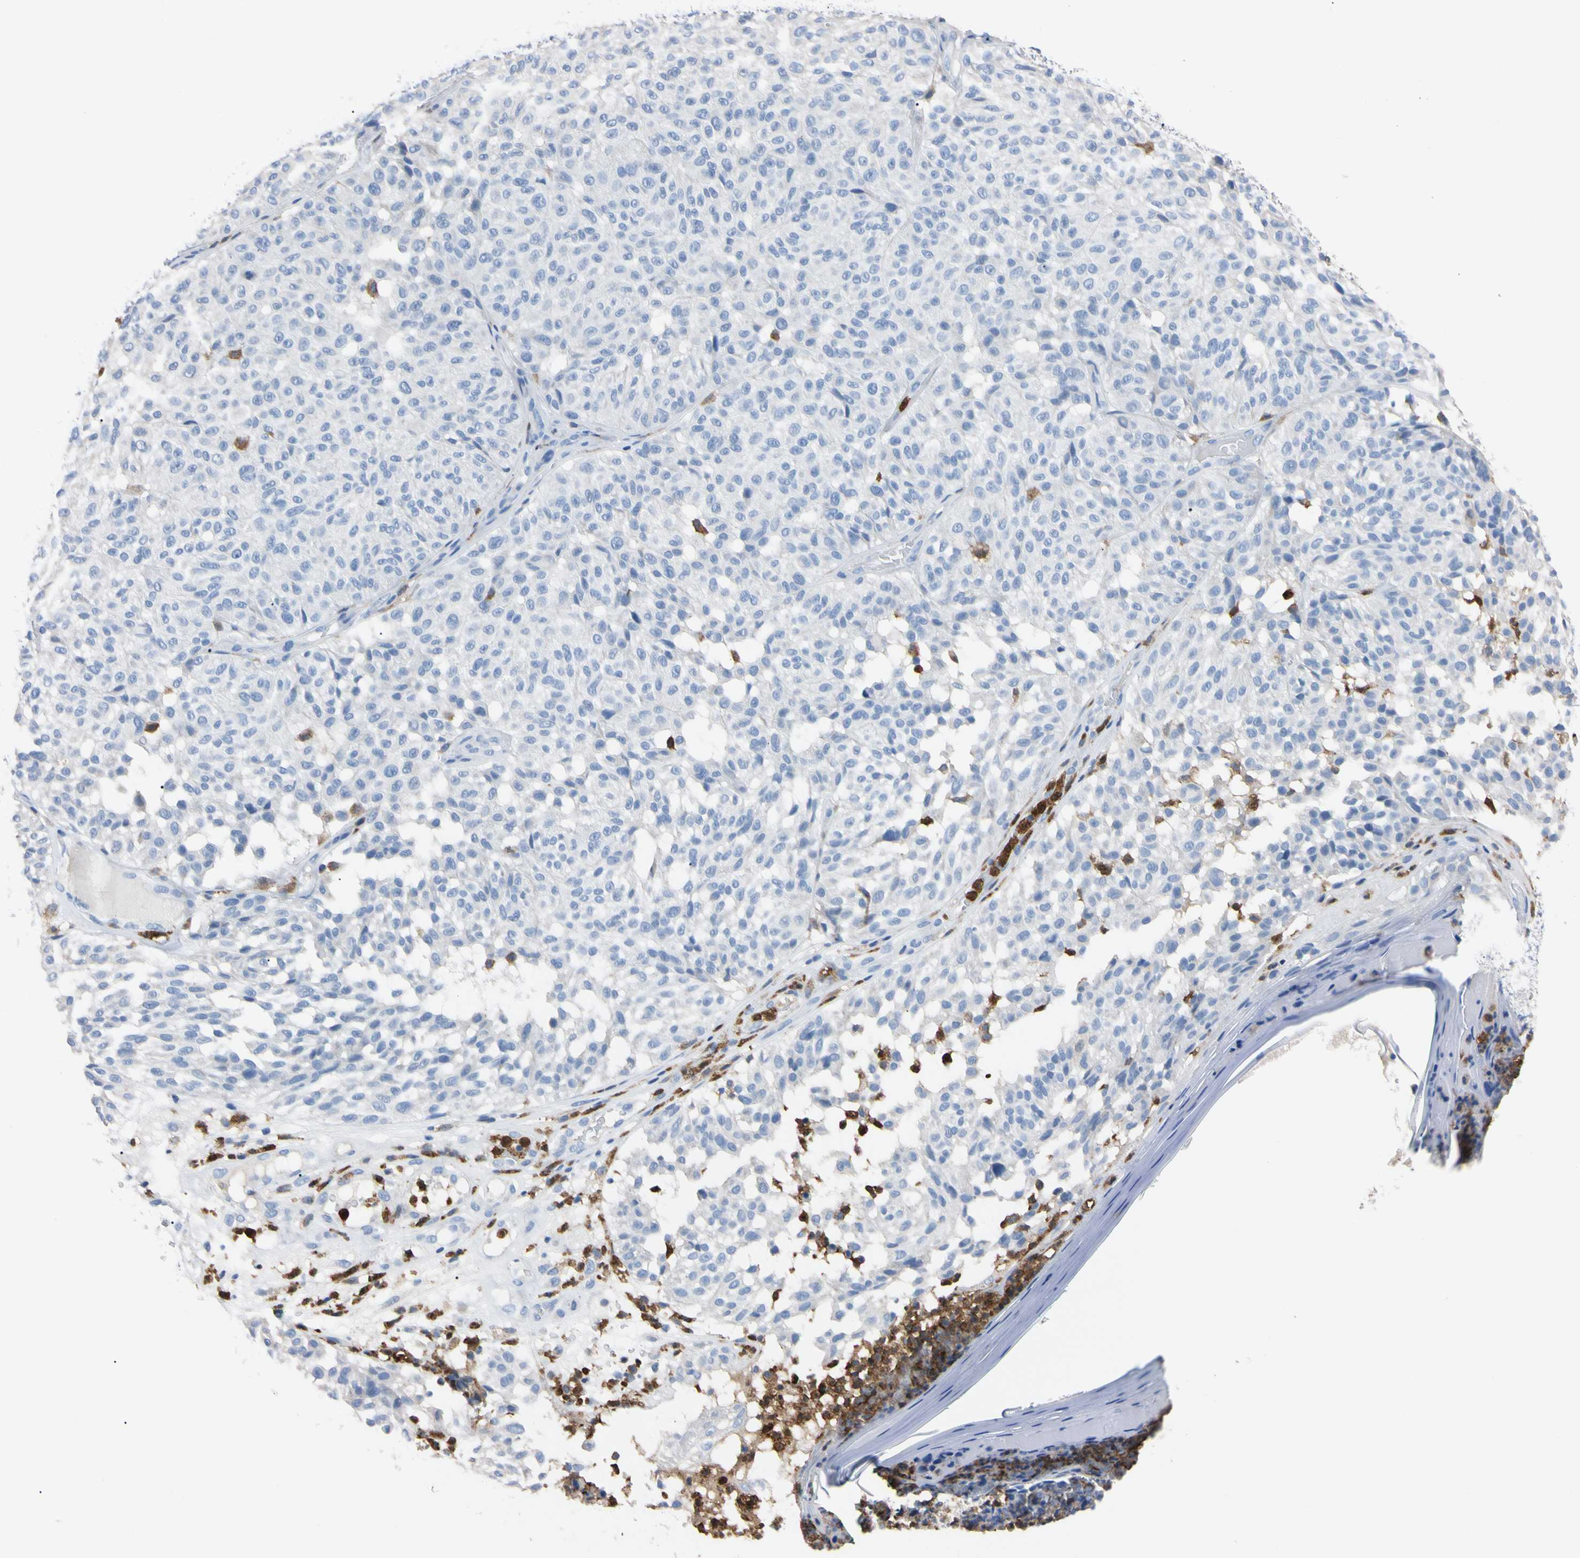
{"staining": {"intensity": "negative", "quantity": "none", "location": "none"}, "tissue": "melanoma", "cell_type": "Tumor cells", "image_type": "cancer", "snomed": [{"axis": "morphology", "description": "Malignant melanoma, NOS"}, {"axis": "topography", "description": "Skin"}], "caption": "A photomicrograph of malignant melanoma stained for a protein reveals no brown staining in tumor cells. The staining is performed using DAB brown chromogen with nuclei counter-stained in using hematoxylin.", "gene": "NCF4", "patient": {"sex": "female", "age": 46}}